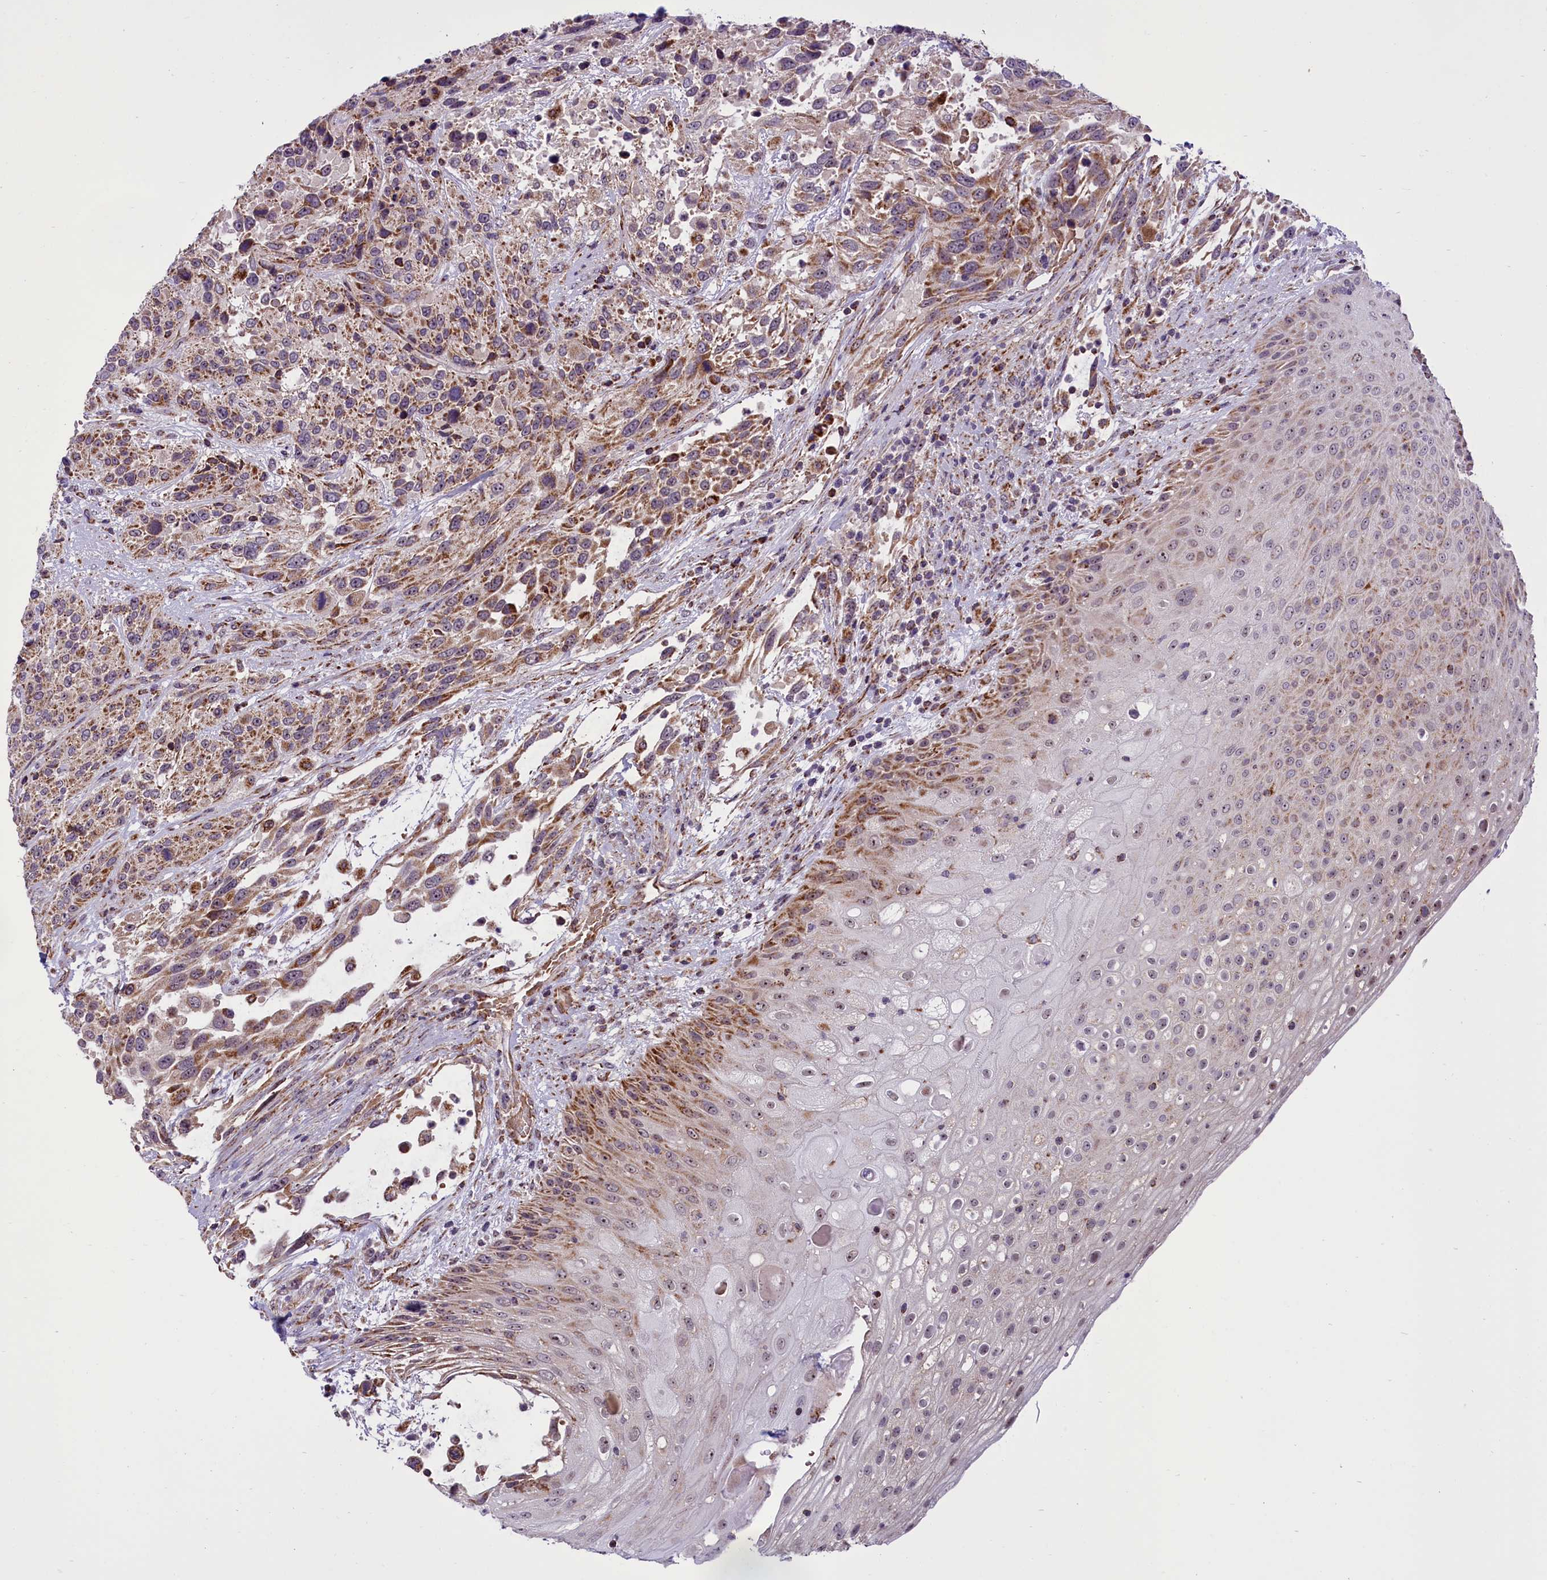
{"staining": {"intensity": "moderate", "quantity": ">75%", "location": "cytoplasmic/membranous"}, "tissue": "urothelial cancer", "cell_type": "Tumor cells", "image_type": "cancer", "snomed": [{"axis": "morphology", "description": "Urothelial carcinoma, High grade"}, {"axis": "topography", "description": "Urinary bladder"}], "caption": "This is a micrograph of immunohistochemistry (IHC) staining of high-grade urothelial carcinoma, which shows moderate positivity in the cytoplasmic/membranous of tumor cells.", "gene": "NDUFS5", "patient": {"sex": "female", "age": 70}}